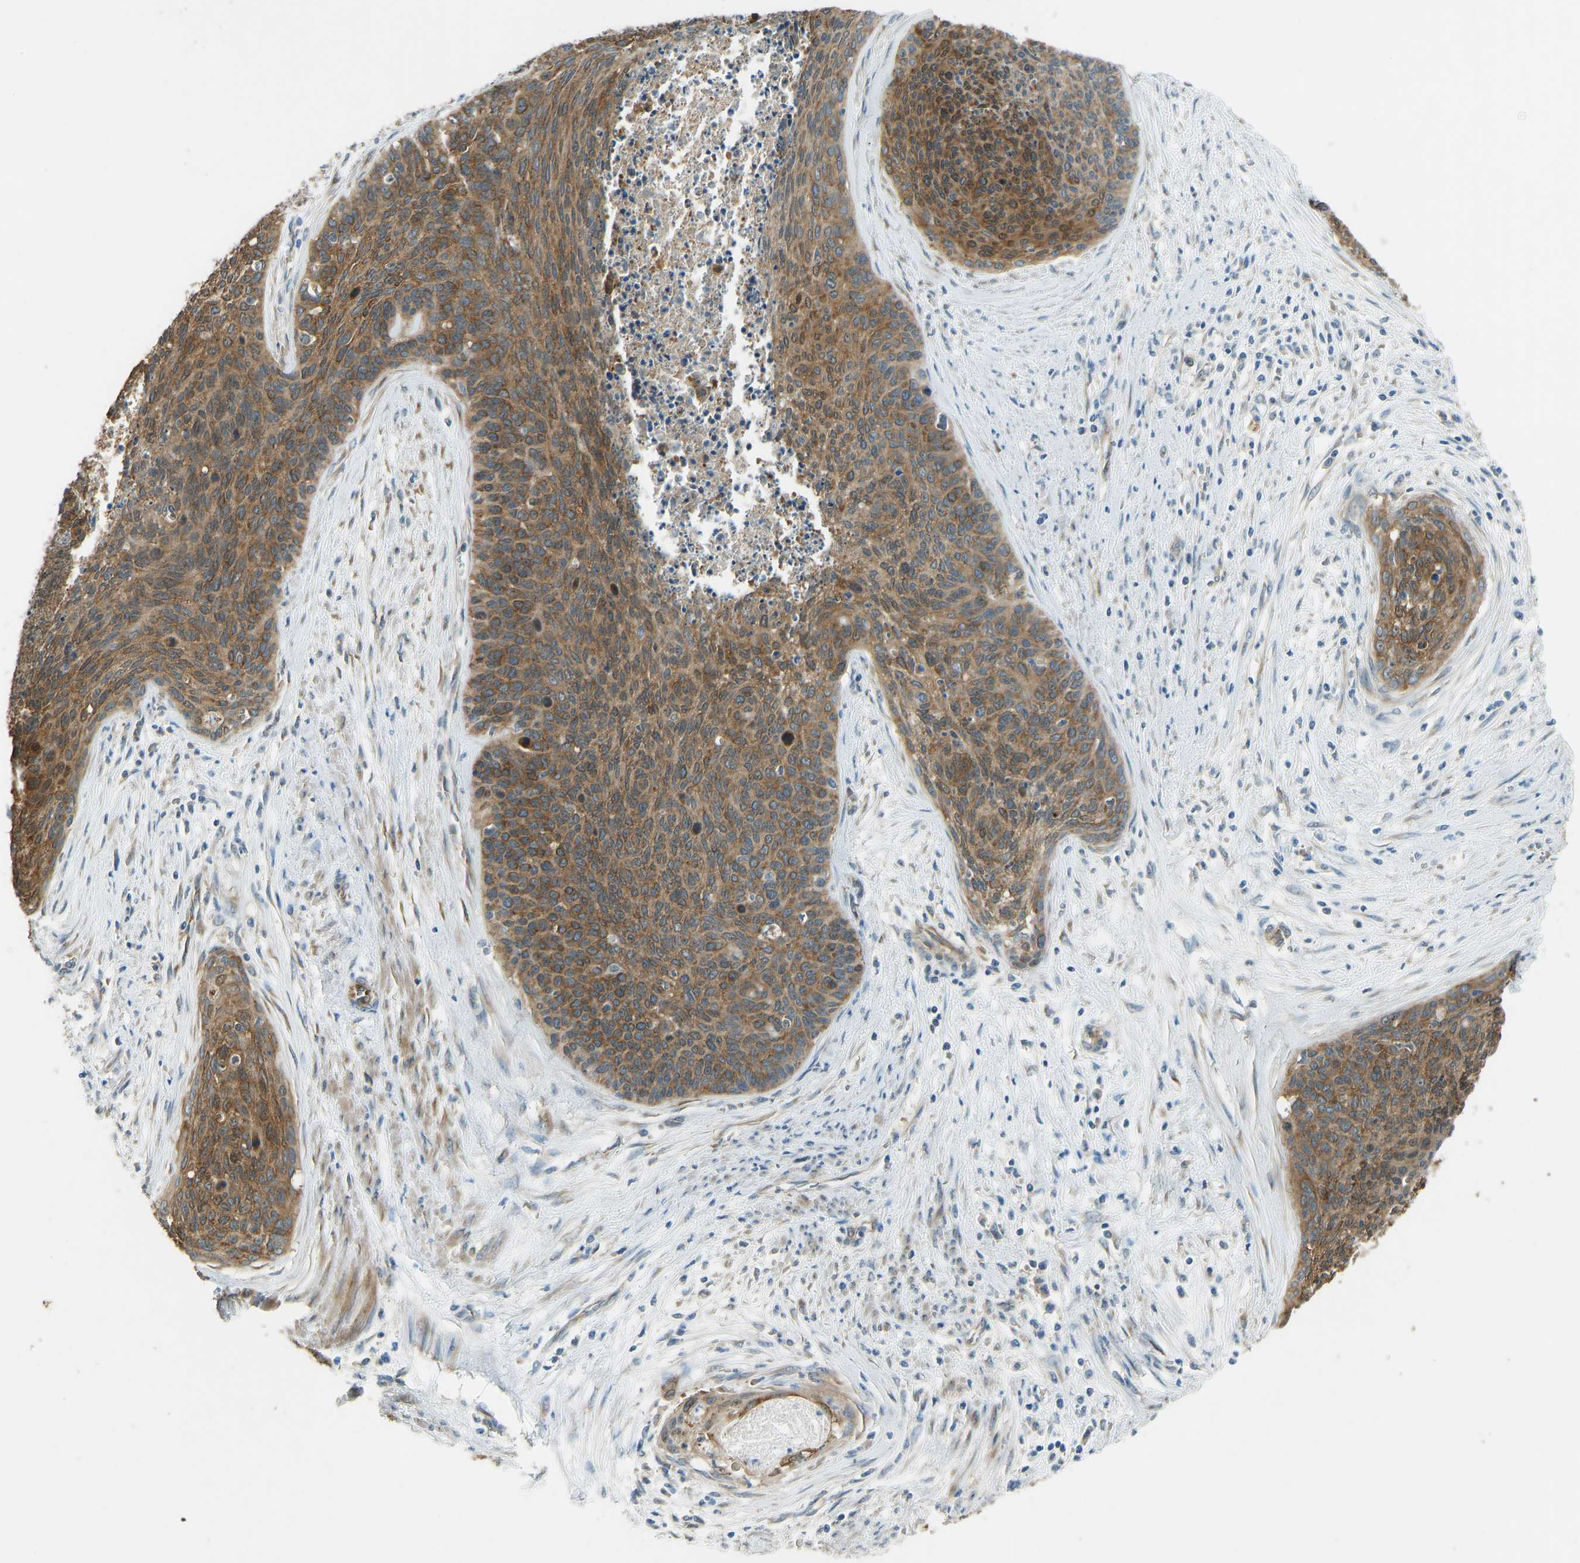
{"staining": {"intensity": "moderate", "quantity": ">75%", "location": "cytoplasmic/membranous"}, "tissue": "cervical cancer", "cell_type": "Tumor cells", "image_type": "cancer", "snomed": [{"axis": "morphology", "description": "Squamous cell carcinoma, NOS"}, {"axis": "topography", "description": "Cervix"}], "caption": "The histopathology image exhibits immunohistochemical staining of cervical cancer. There is moderate cytoplasmic/membranous staining is appreciated in approximately >75% of tumor cells. (DAB = brown stain, brightfield microscopy at high magnification).", "gene": "STAU2", "patient": {"sex": "female", "age": 55}}